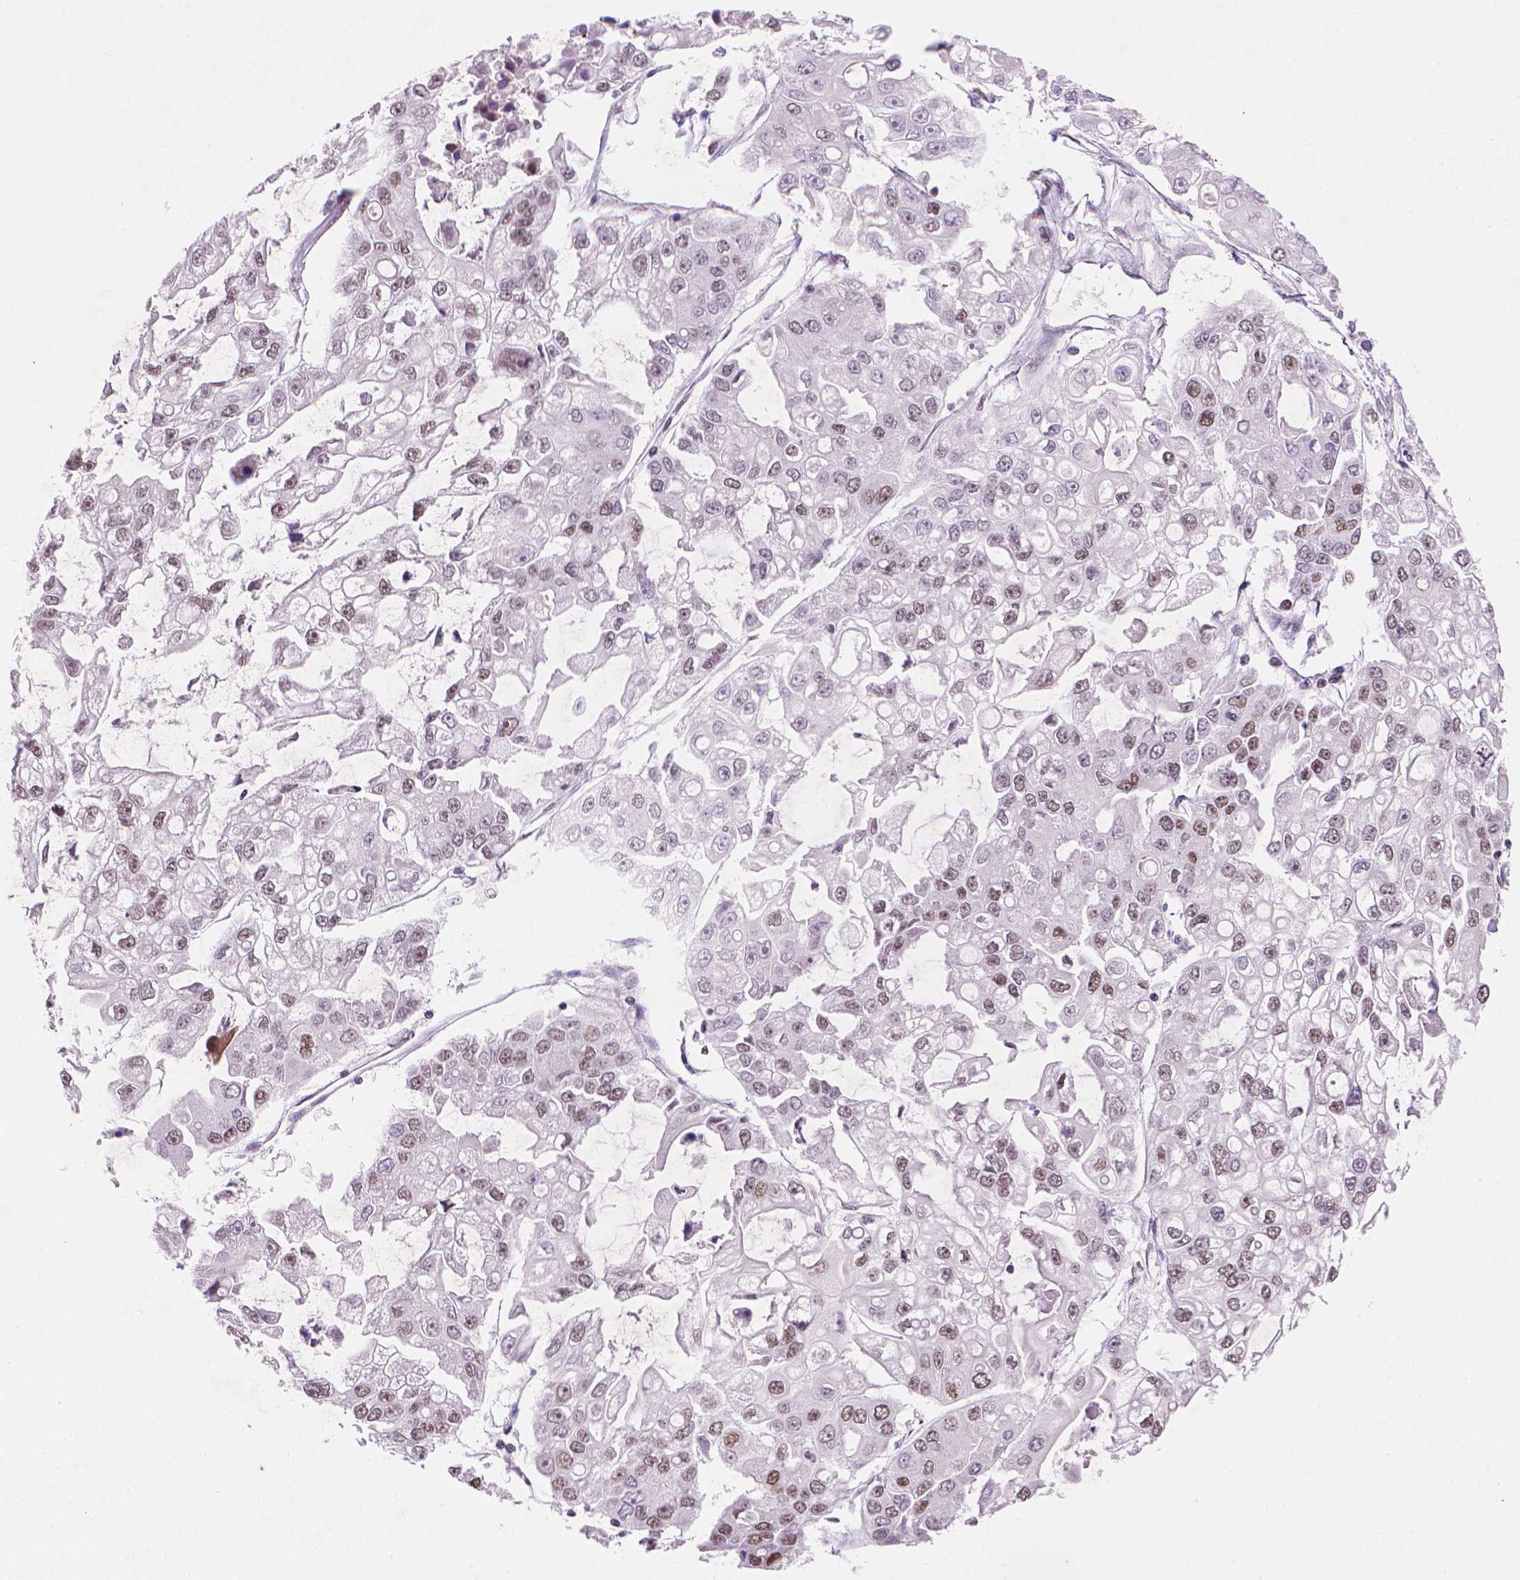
{"staining": {"intensity": "moderate", "quantity": "25%-75%", "location": "nuclear"}, "tissue": "ovarian cancer", "cell_type": "Tumor cells", "image_type": "cancer", "snomed": [{"axis": "morphology", "description": "Cystadenocarcinoma, serous, NOS"}, {"axis": "topography", "description": "Ovary"}], "caption": "The histopathology image demonstrates a brown stain indicating the presence of a protein in the nuclear of tumor cells in serous cystadenocarcinoma (ovarian).", "gene": "RPA4", "patient": {"sex": "female", "age": 56}}